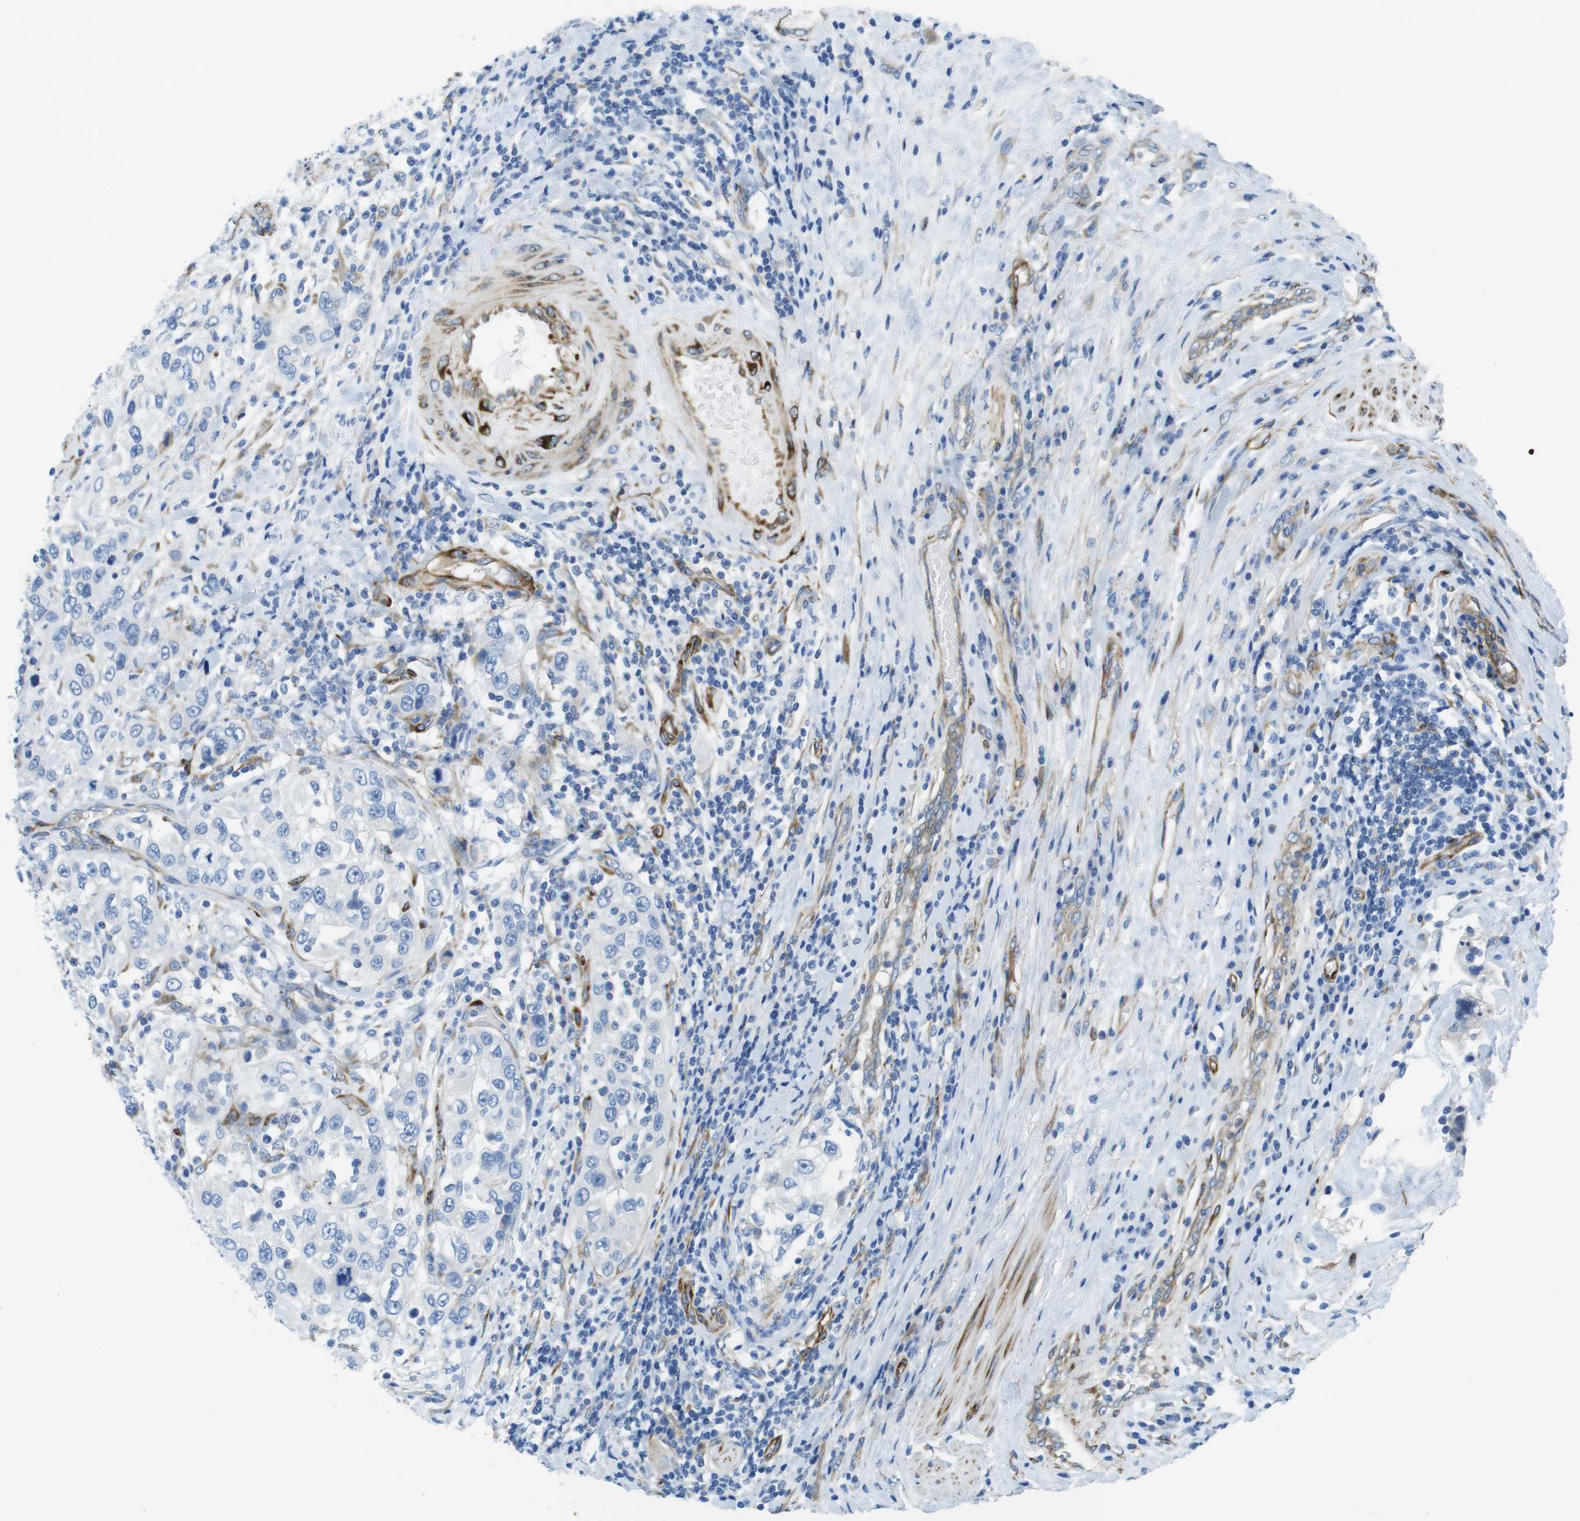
{"staining": {"intensity": "negative", "quantity": "none", "location": "none"}, "tissue": "urothelial cancer", "cell_type": "Tumor cells", "image_type": "cancer", "snomed": [{"axis": "morphology", "description": "Urothelial carcinoma, High grade"}, {"axis": "topography", "description": "Urinary bladder"}], "caption": "DAB (3,3'-diaminobenzidine) immunohistochemical staining of urothelial cancer displays no significant expression in tumor cells.", "gene": "EMP2", "patient": {"sex": "female", "age": 80}}